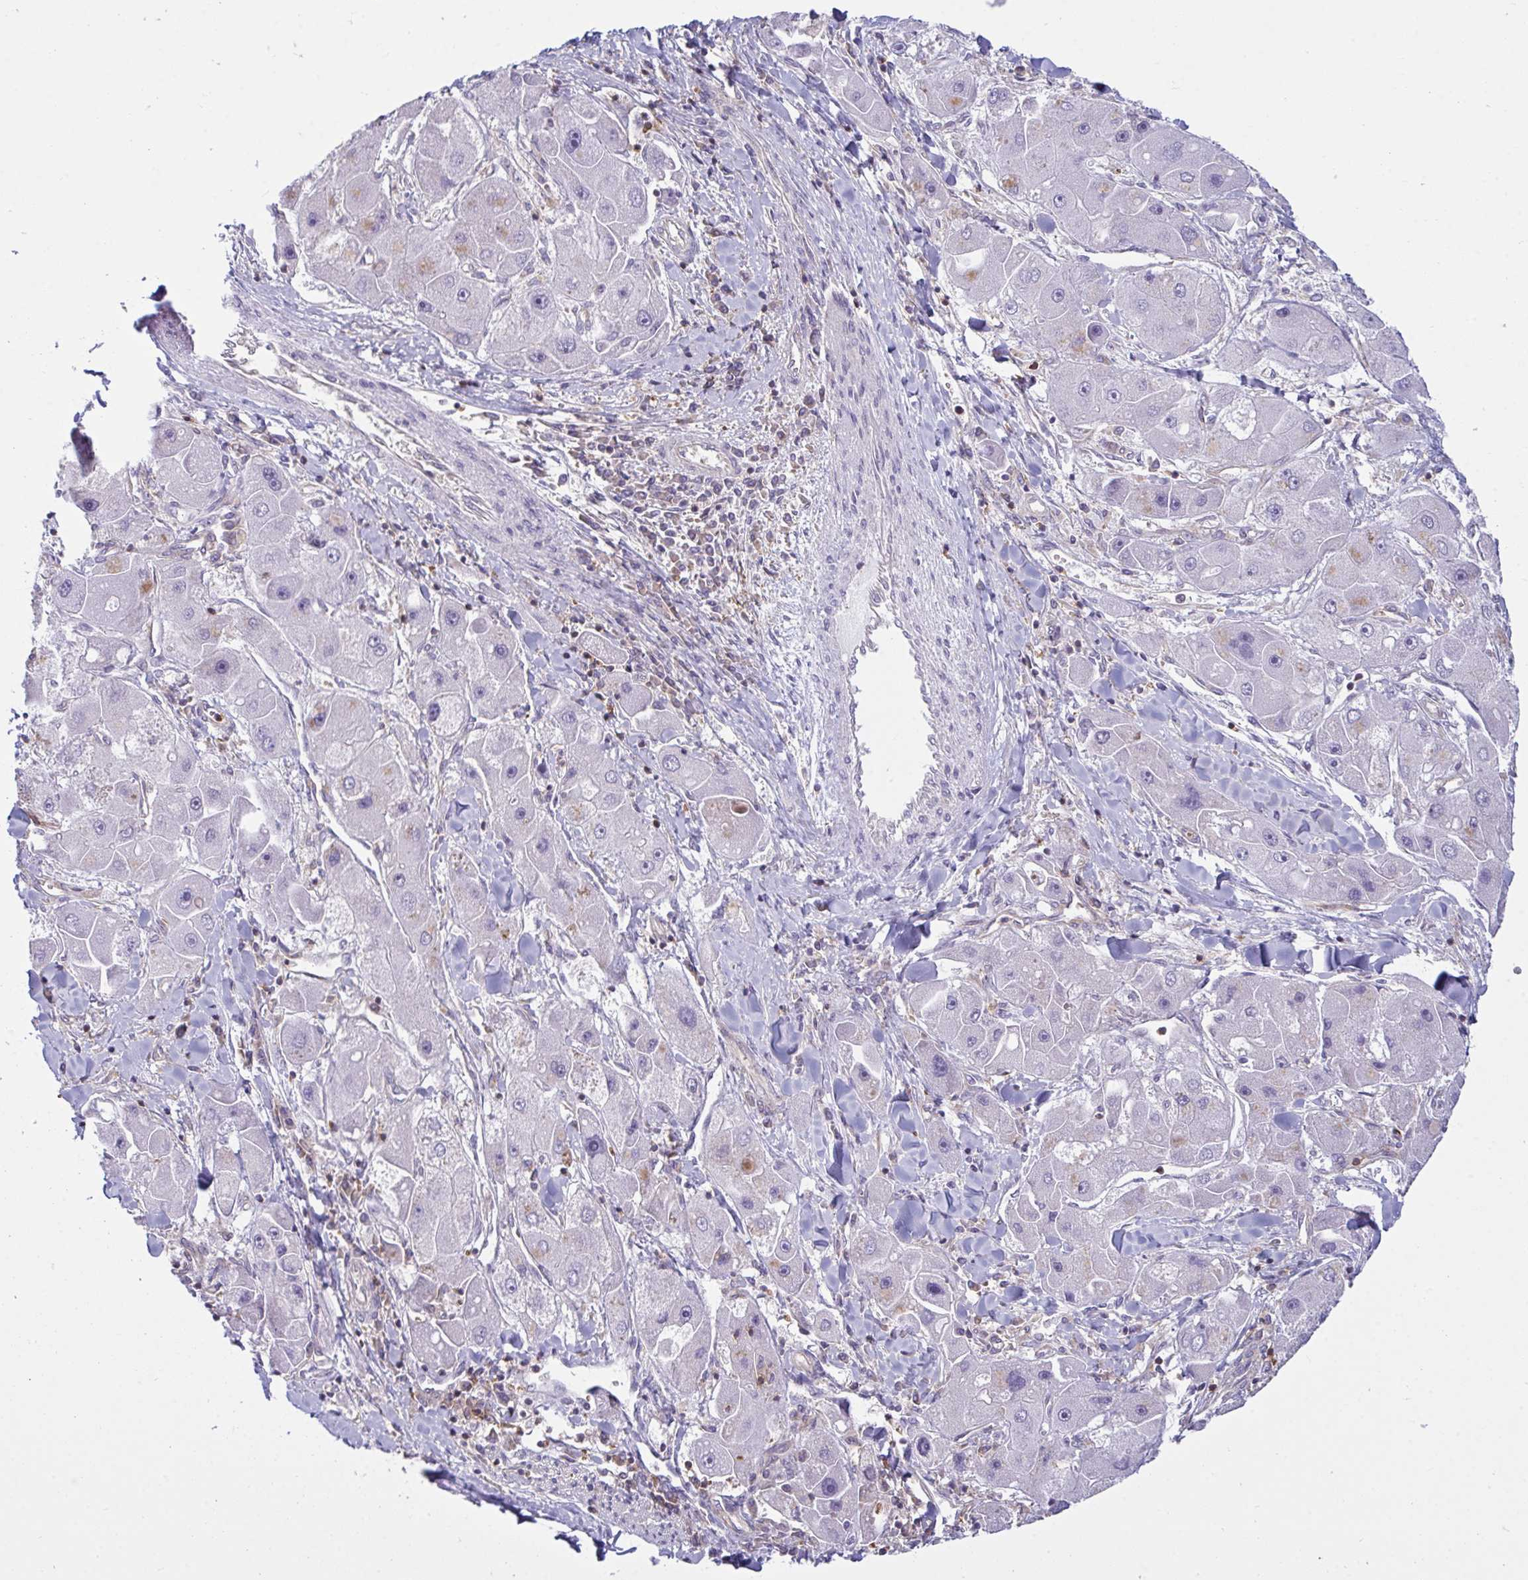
{"staining": {"intensity": "negative", "quantity": "none", "location": "none"}, "tissue": "liver cancer", "cell_type": "Tumor cells", "image_type": "cancer", "snomed": [{"axis": "morphology", "description": "Carcinoma, Hepatocellular, NOS"}, {"axis": "topography", "description": "Liver"}], "caption": "Liver hepatocellular carcinoma was stained to show a protein in brown. There is no significant staining in tumor cells.", "gene": "TSC22D3", "patient": {"sex": "male", "age": 24}}